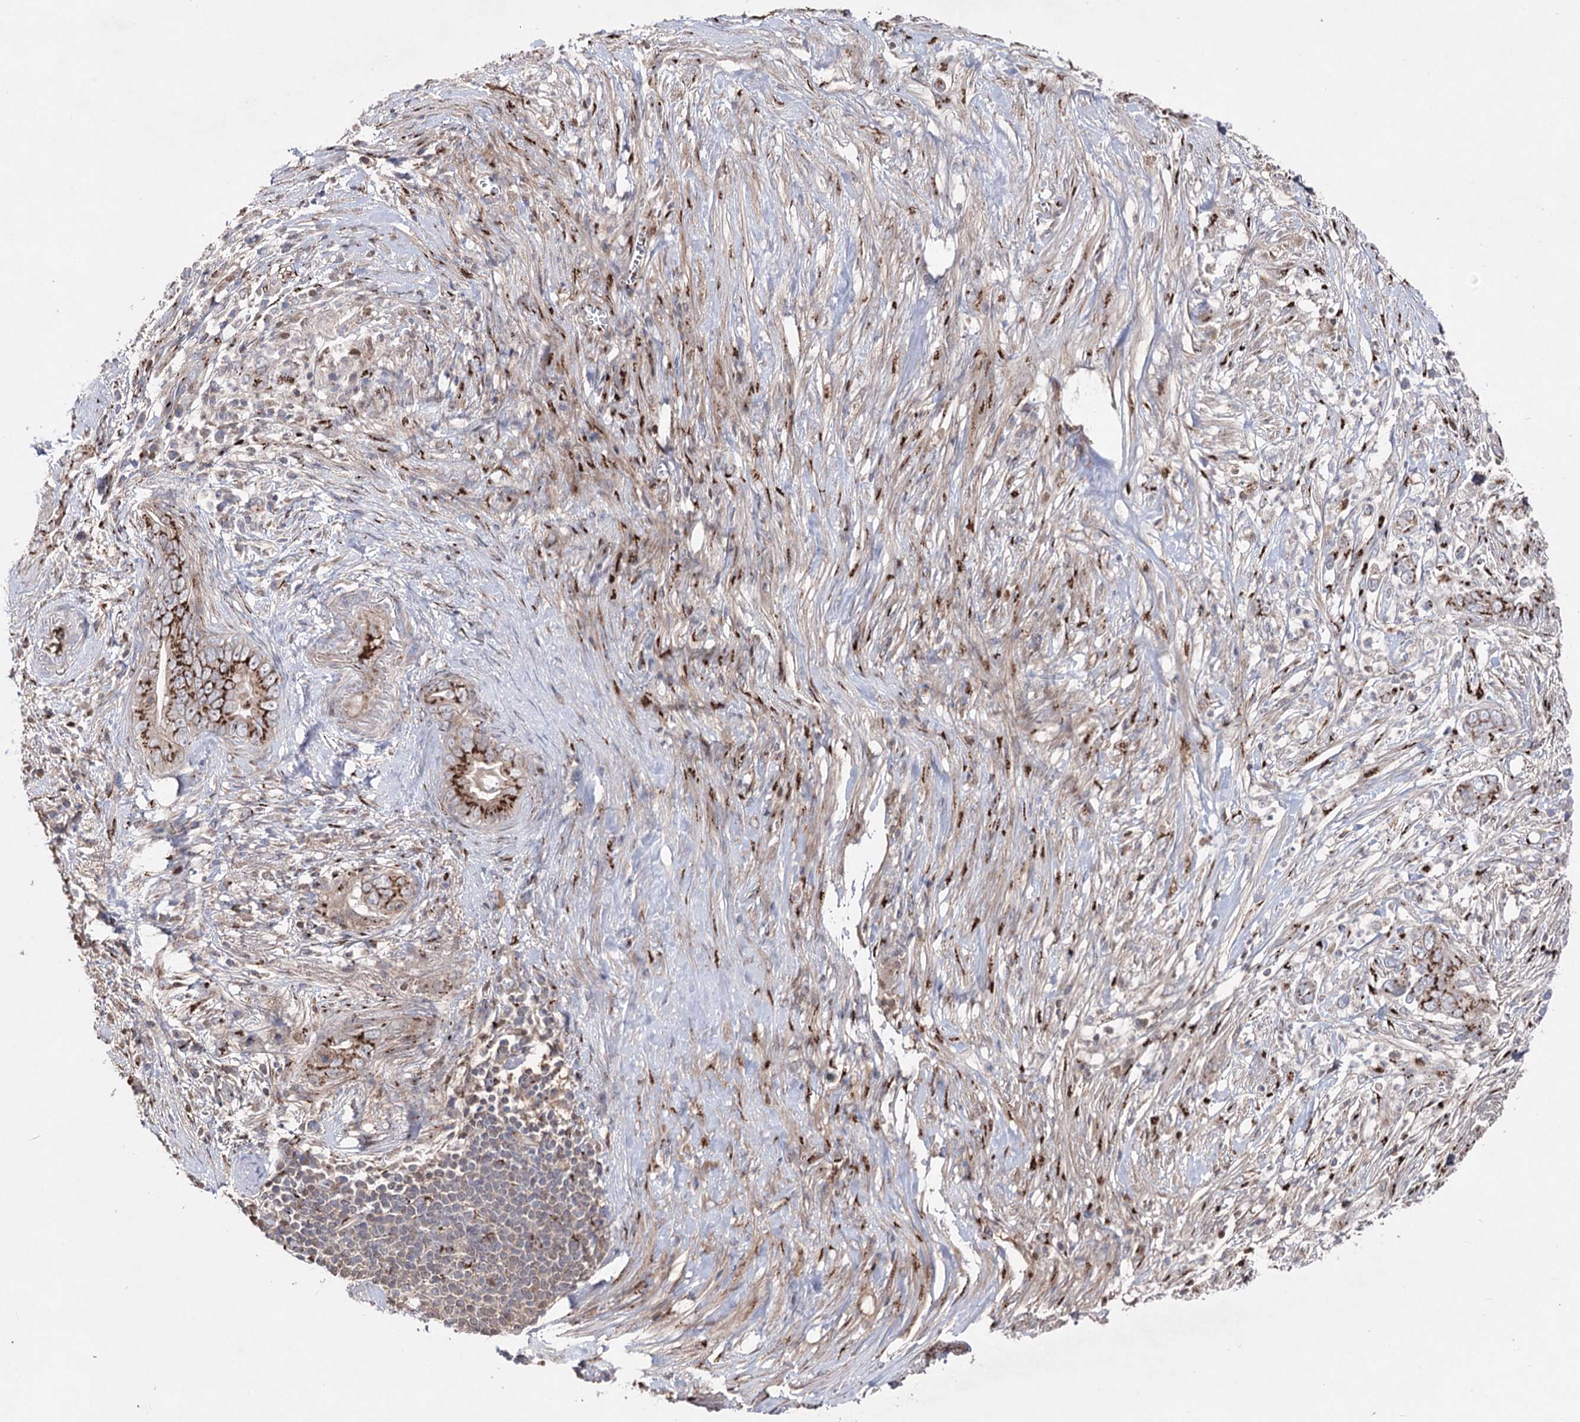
{"staining": {"intensity": "strong", "quantity": ">75%", "location": "cytoplasmic/membranous"}, "tissue": "pancreatic cancer", "cell_type": "Tumor cells", "image_type": "cancer", "snomed": [{"axis": "morphology", "description": "Adenocarcinoma, NOS"}, {"axis": "topography", "description": "Pancreas"}], "caption": "DAB immunohistochemical staining of adenocarcinoma (pancreatic) exhibits strong cytoplasmic/membranous protein positivity in approximately >75% of tumor cells.", "gene": "ARHGAP20", "patient": {"sex": "male", "age": 75}}